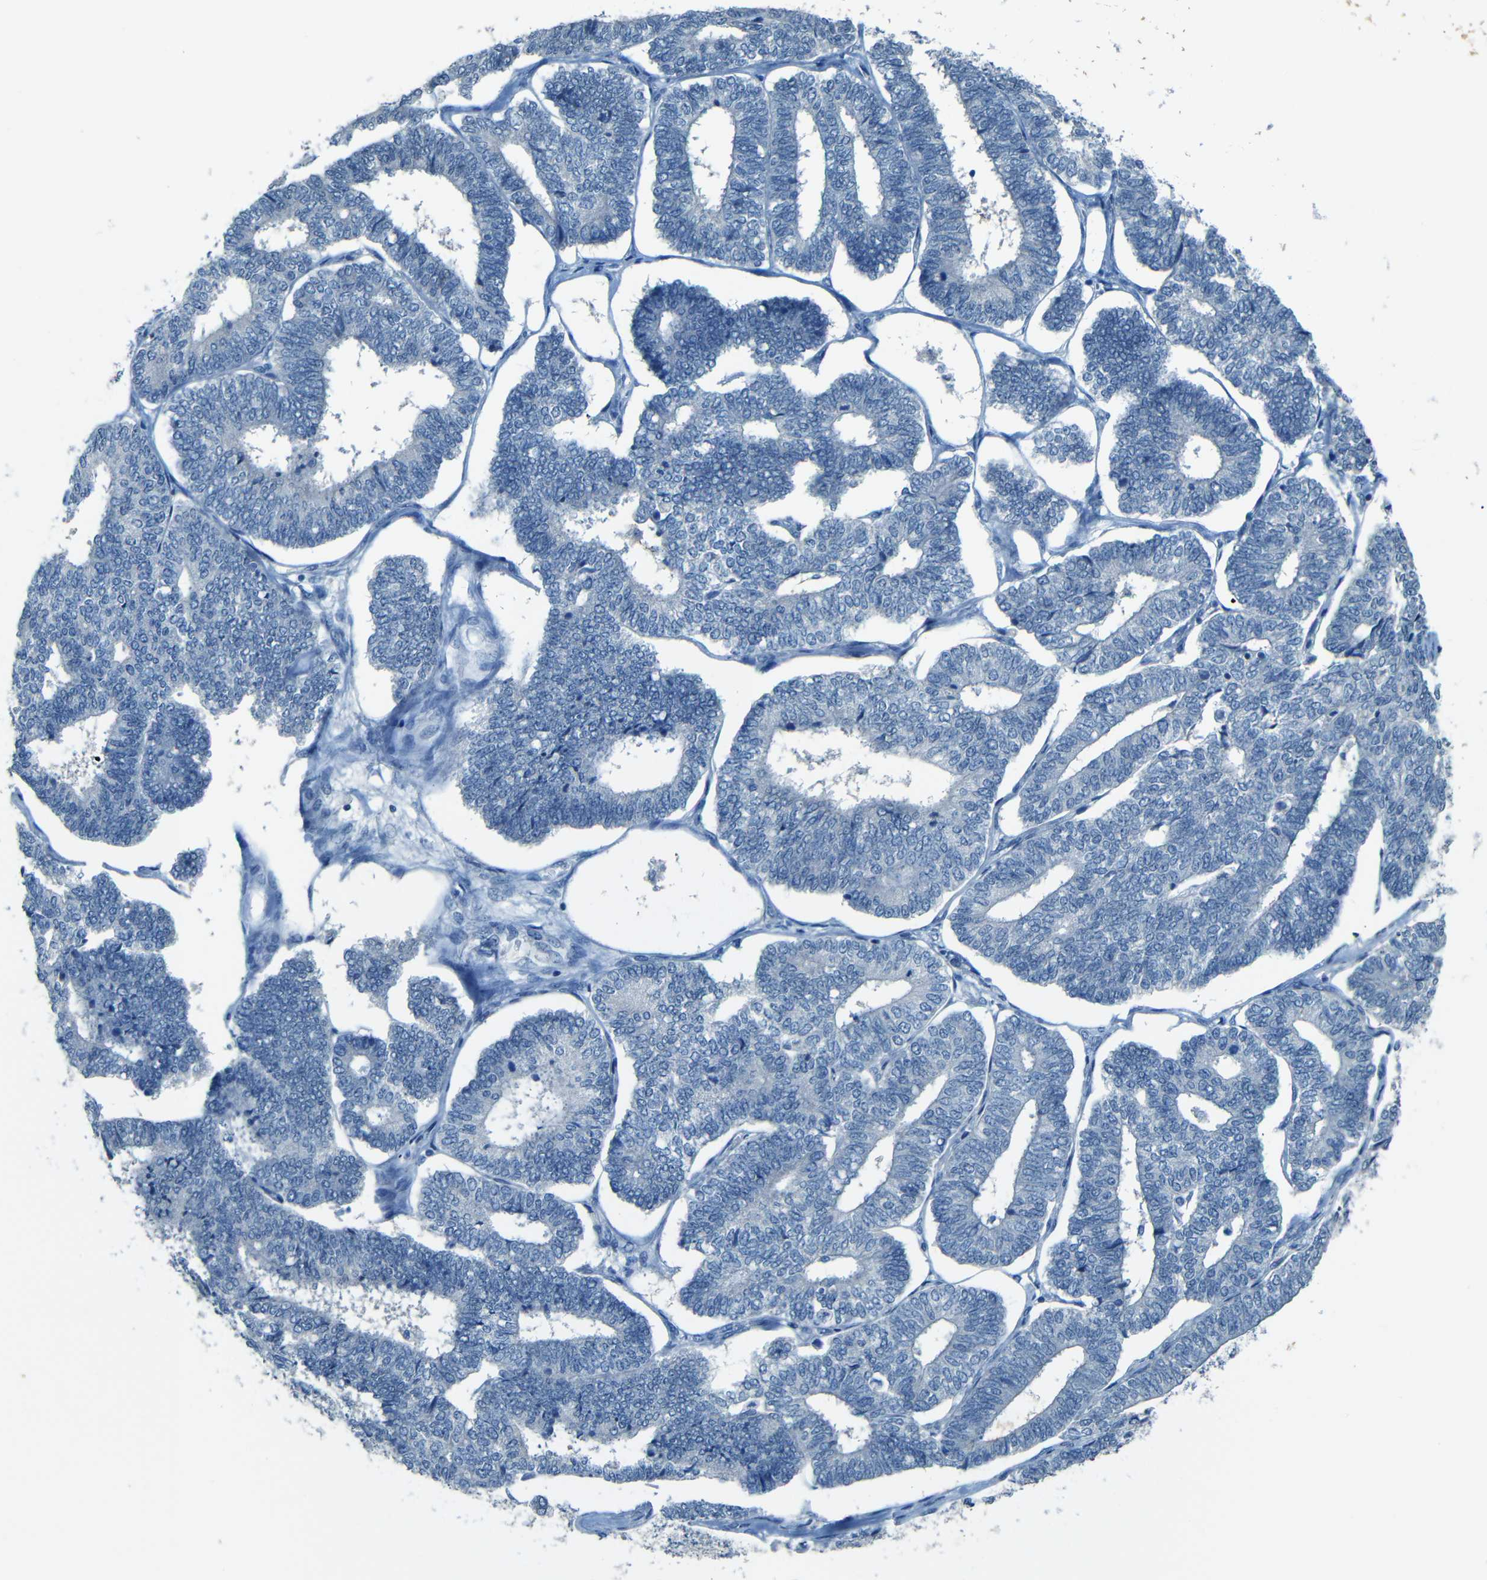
{"staining": {"intensity": "negative", "quantity": "none", "location": "none"}, "tissue": "endometrial cancer", "cell_type": "Tumor cells", "image_type": "cancer", "snomed": [{"axis": "morphology", "description": "Adenocarcinoma, NOS"}, {"axis": "topography", "description": "Endometrium"}], "caption": "This is a image of immunohistochemistry (IHC) staining of adenocarcinoma (endometrial), which shows no positivity in tumor cells.", "gene": "ZMAT1", "patient": {"sex": "female", "age": 70}}